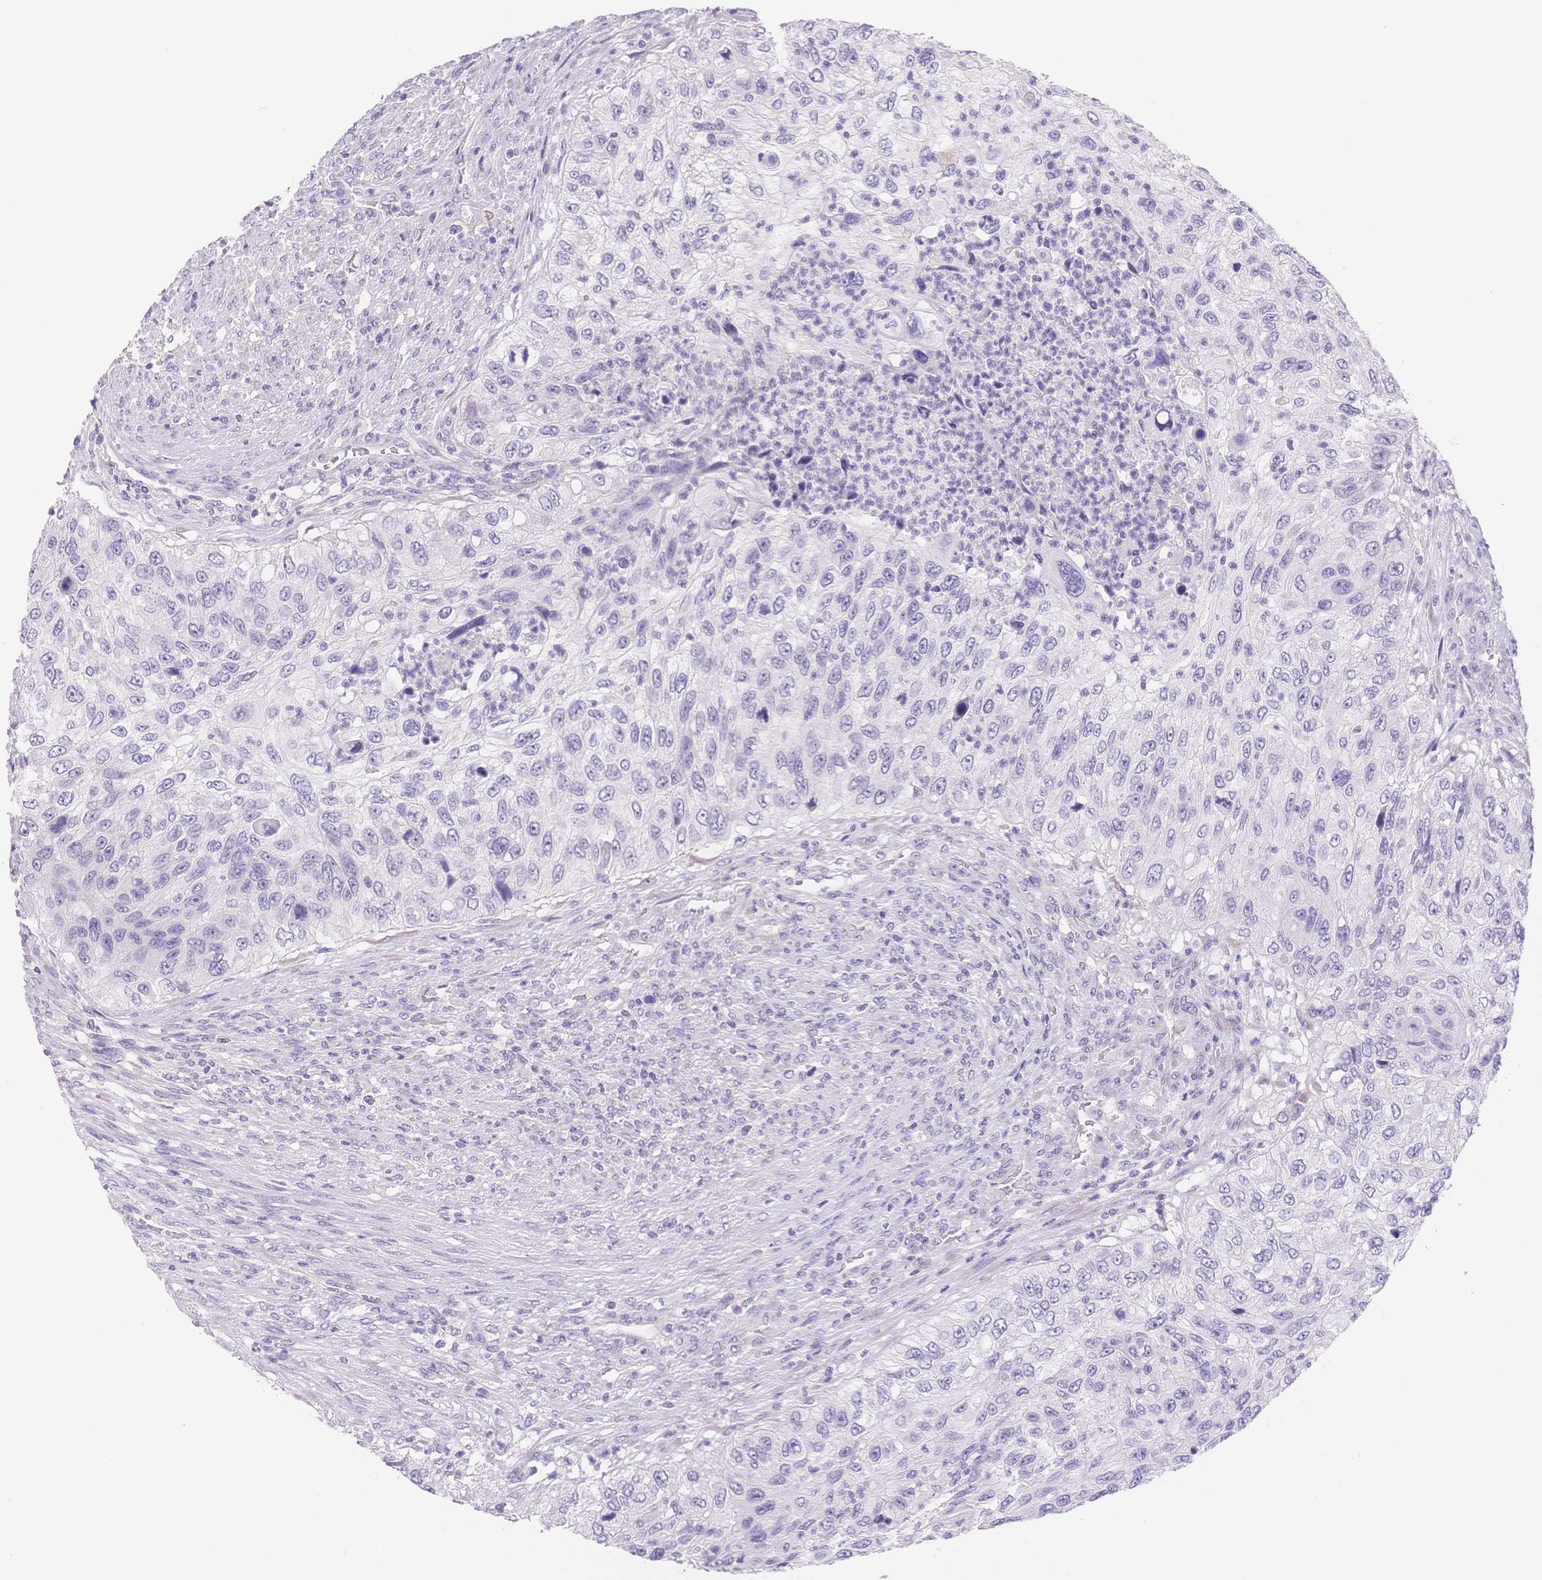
{"staining": {"intensity": "negative", "quantity": "none", "location": "none"}, "tissue": "urothelial cancer", "cell_type": "Tumor cells", "image_type": "cancer", "snomed": [{"axis": "morphology", "description": "Urothelial carcinoma, High grade"}, {"axis": "topography", "description": "Urinary bladder"}], "caption": "Urothelial cancer stained for a protein using immunohistochemistry displays no positivity tumor cells.", "gene": "MYOM1", "patient": {"sex": "female", "age": 60}}